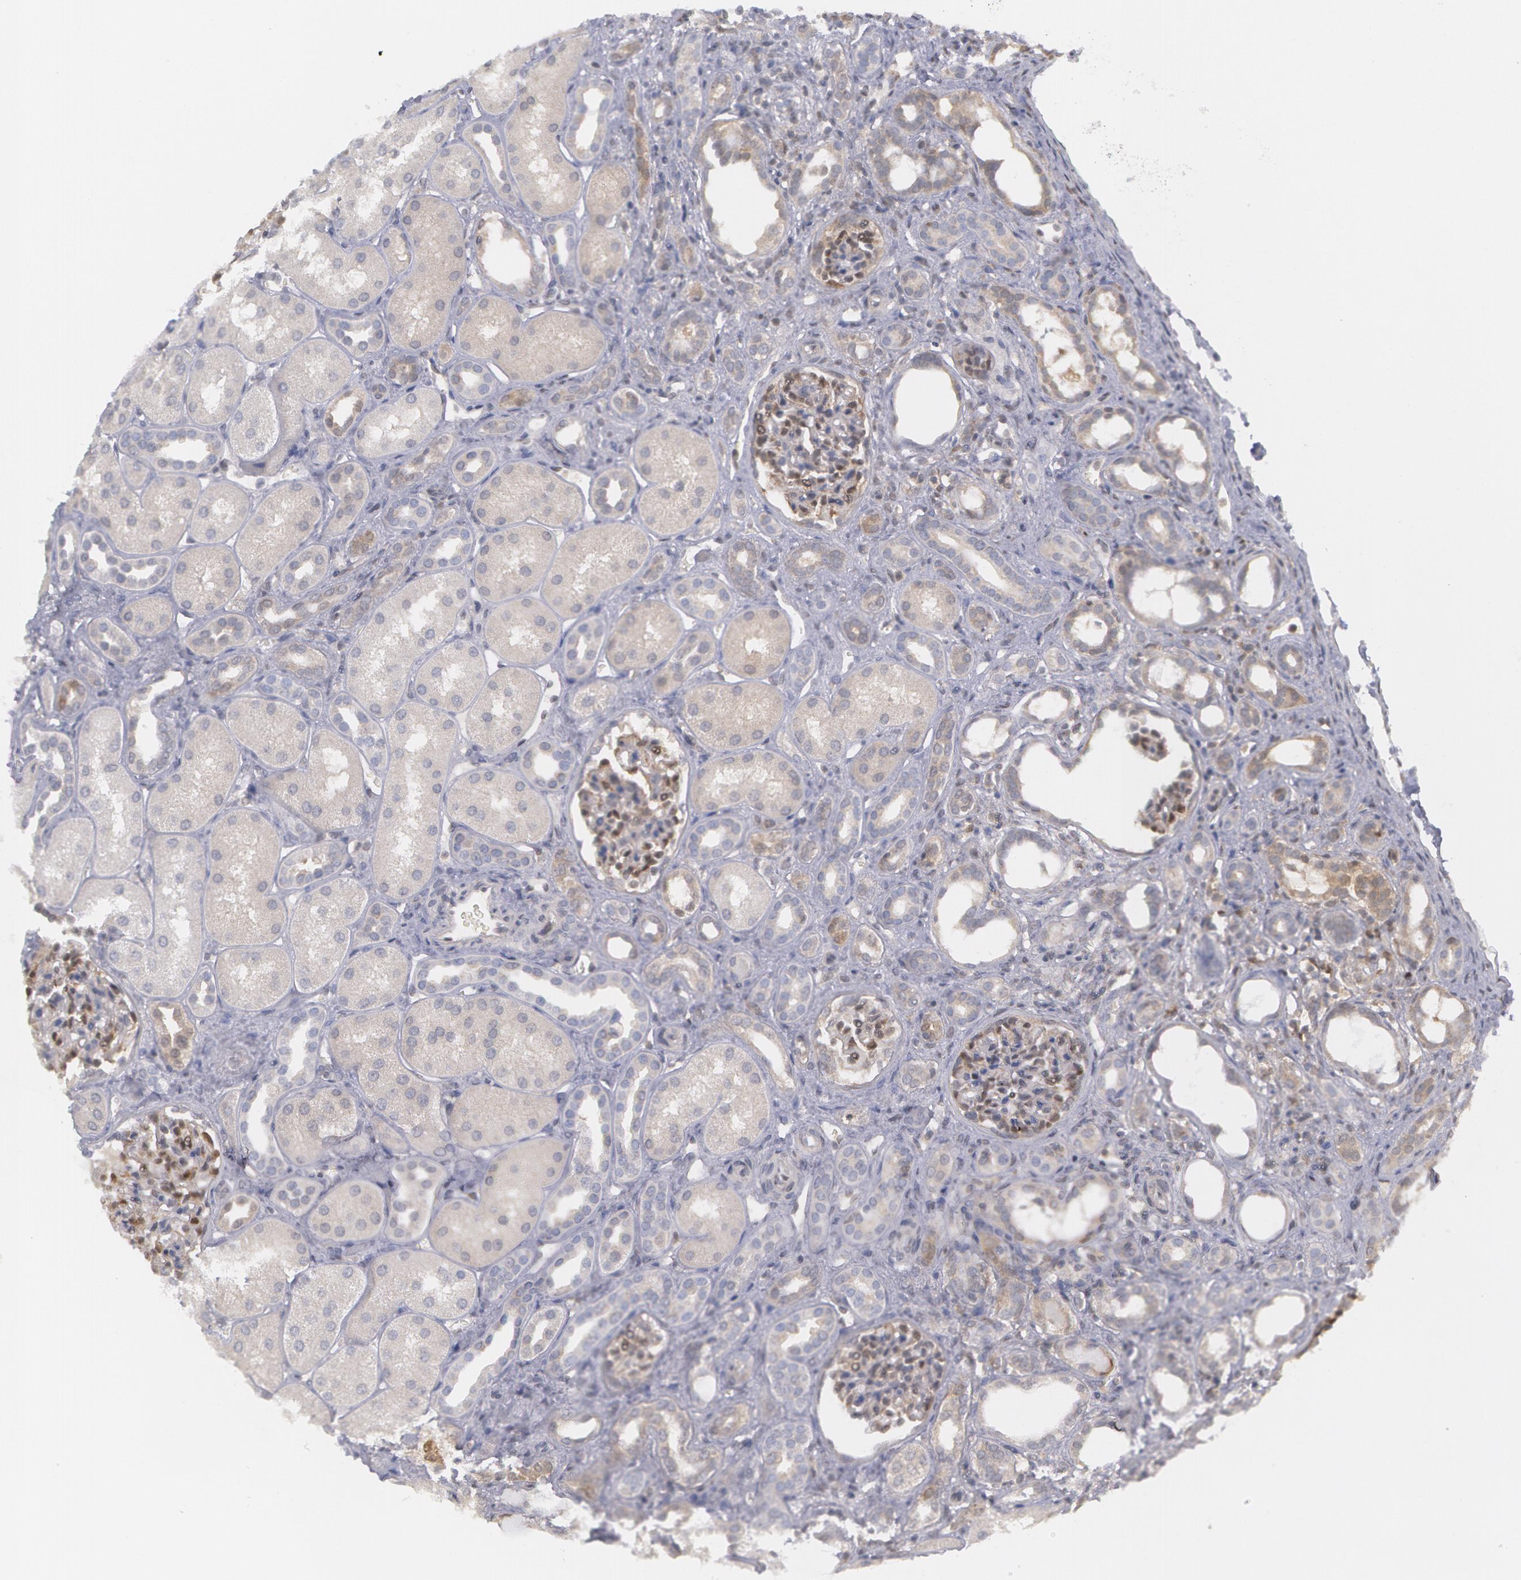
{"staining": {"intensity": "strong", "quantity": "<25%", "location": "cytoplasmic/membranous,nuclear"}, "tissue": "kidney", "cell_type": "Cells in glomeruli", "image_type": "normal", "snomed": [{"axis": "morphology", "description": "Normal tissue, NOS"}, {"axis": "topography", "description": "Kidney"}], "caption": "Approximately <25% of cells in glomeruli in benign kidney show strong cytoplasmic/membranous,nuclear protein expression as visualized by brown immunohistochemical staining.", "gene": "TXNRD1", "patient": {"sex": "male", "age": 7}}